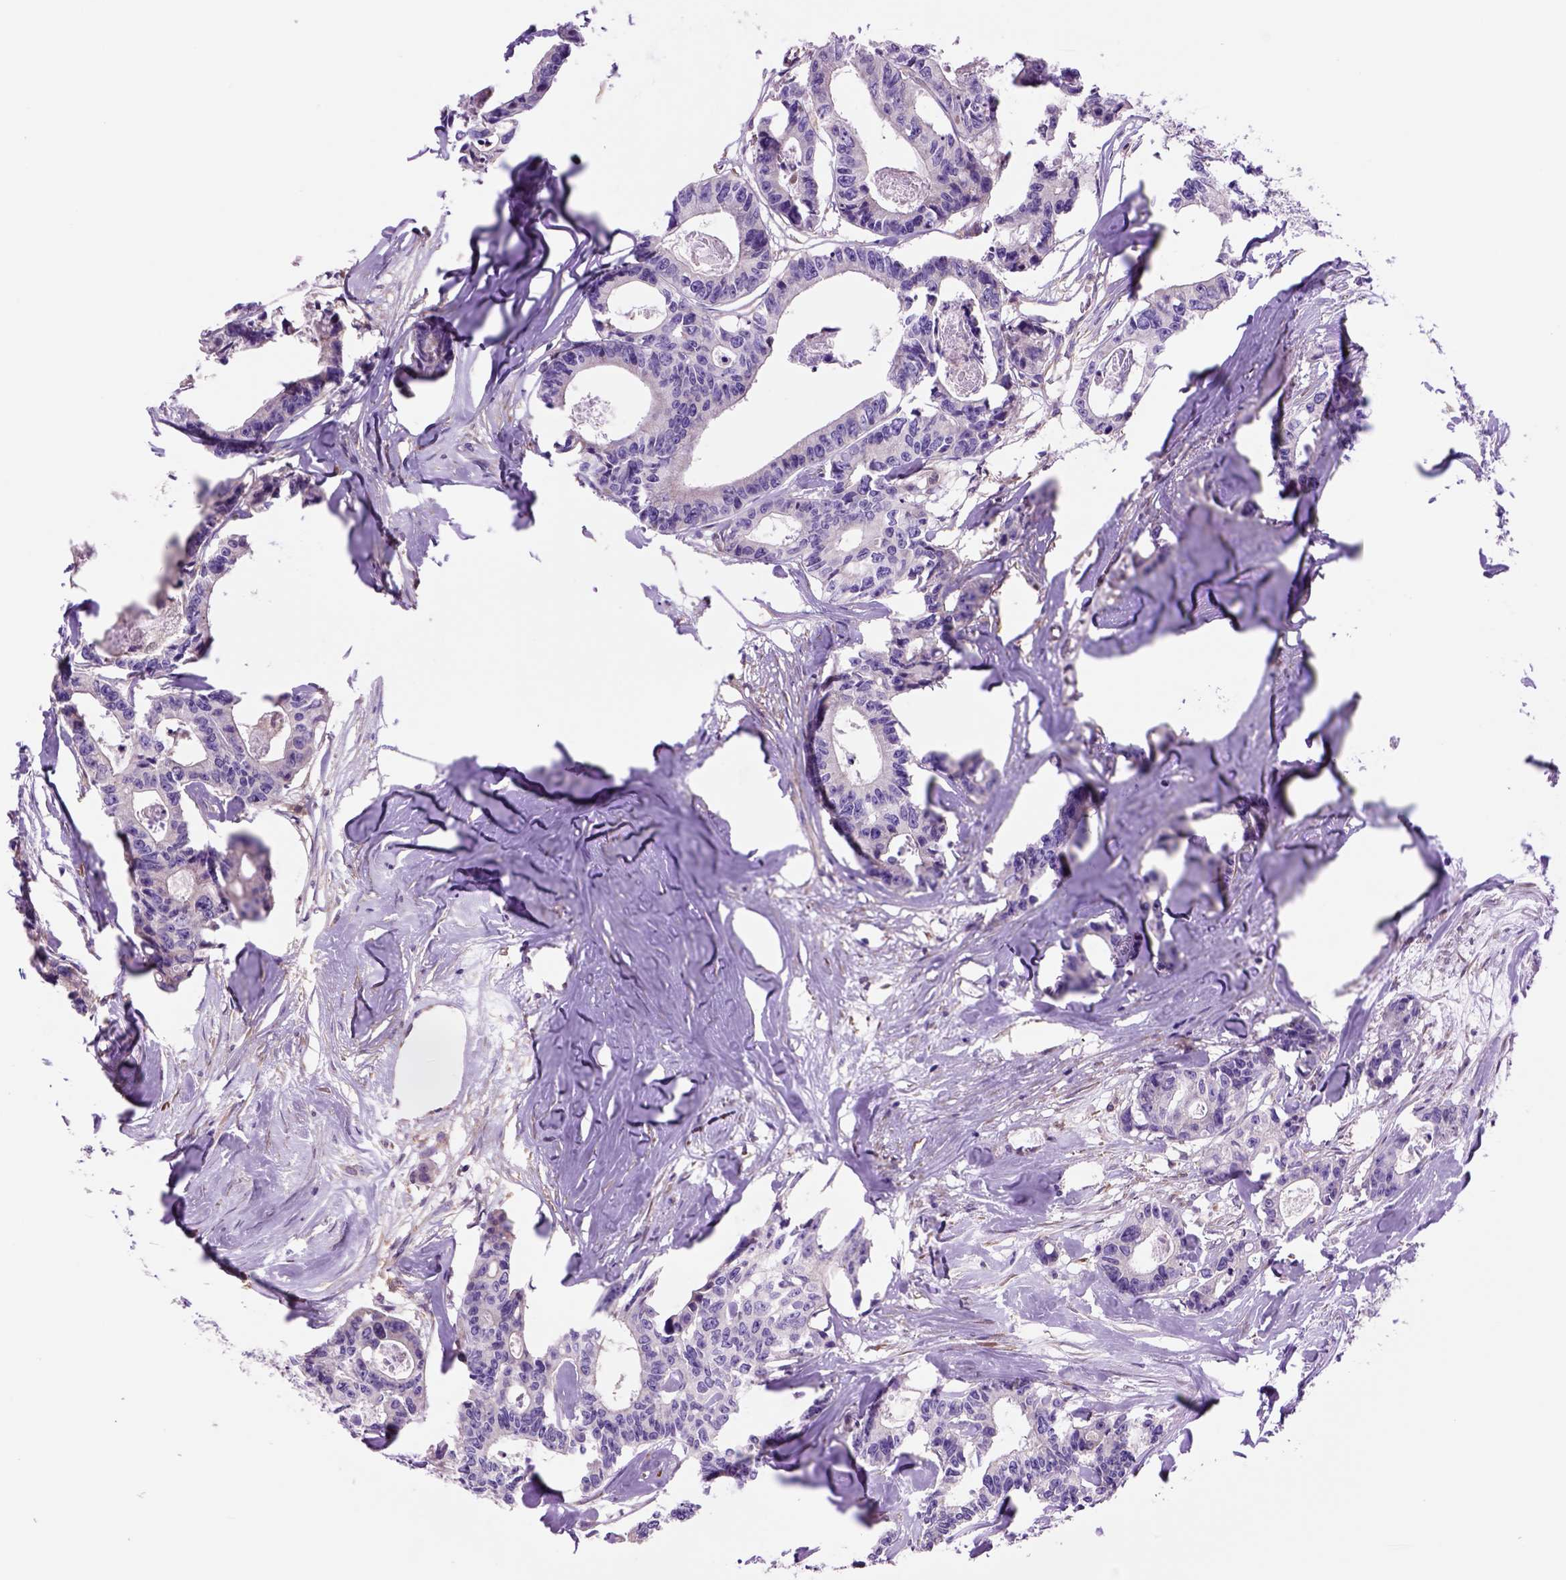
{"staining": {"intensity": "negative", "quantity": "none", "location": "none"}, "tissue": "colorectal cancer", "cell_type": "Tumor cells", "image_type": "cancer", "snomed": [{"axis": "morphology", "description": "Adenocarcinoma, NOS"}, {"axis": "topography", "description": "Rectum"}], "caption": "A histopathology image of colorectal cancer stained for a protein displays no brown staining in tumor cells. (DAB (3,3'-diaminobenzidine) immunohistochemistry (IHC), high magnification).", "gene": "PIAS3", "patient": {"sex": "male", "age": 57}}